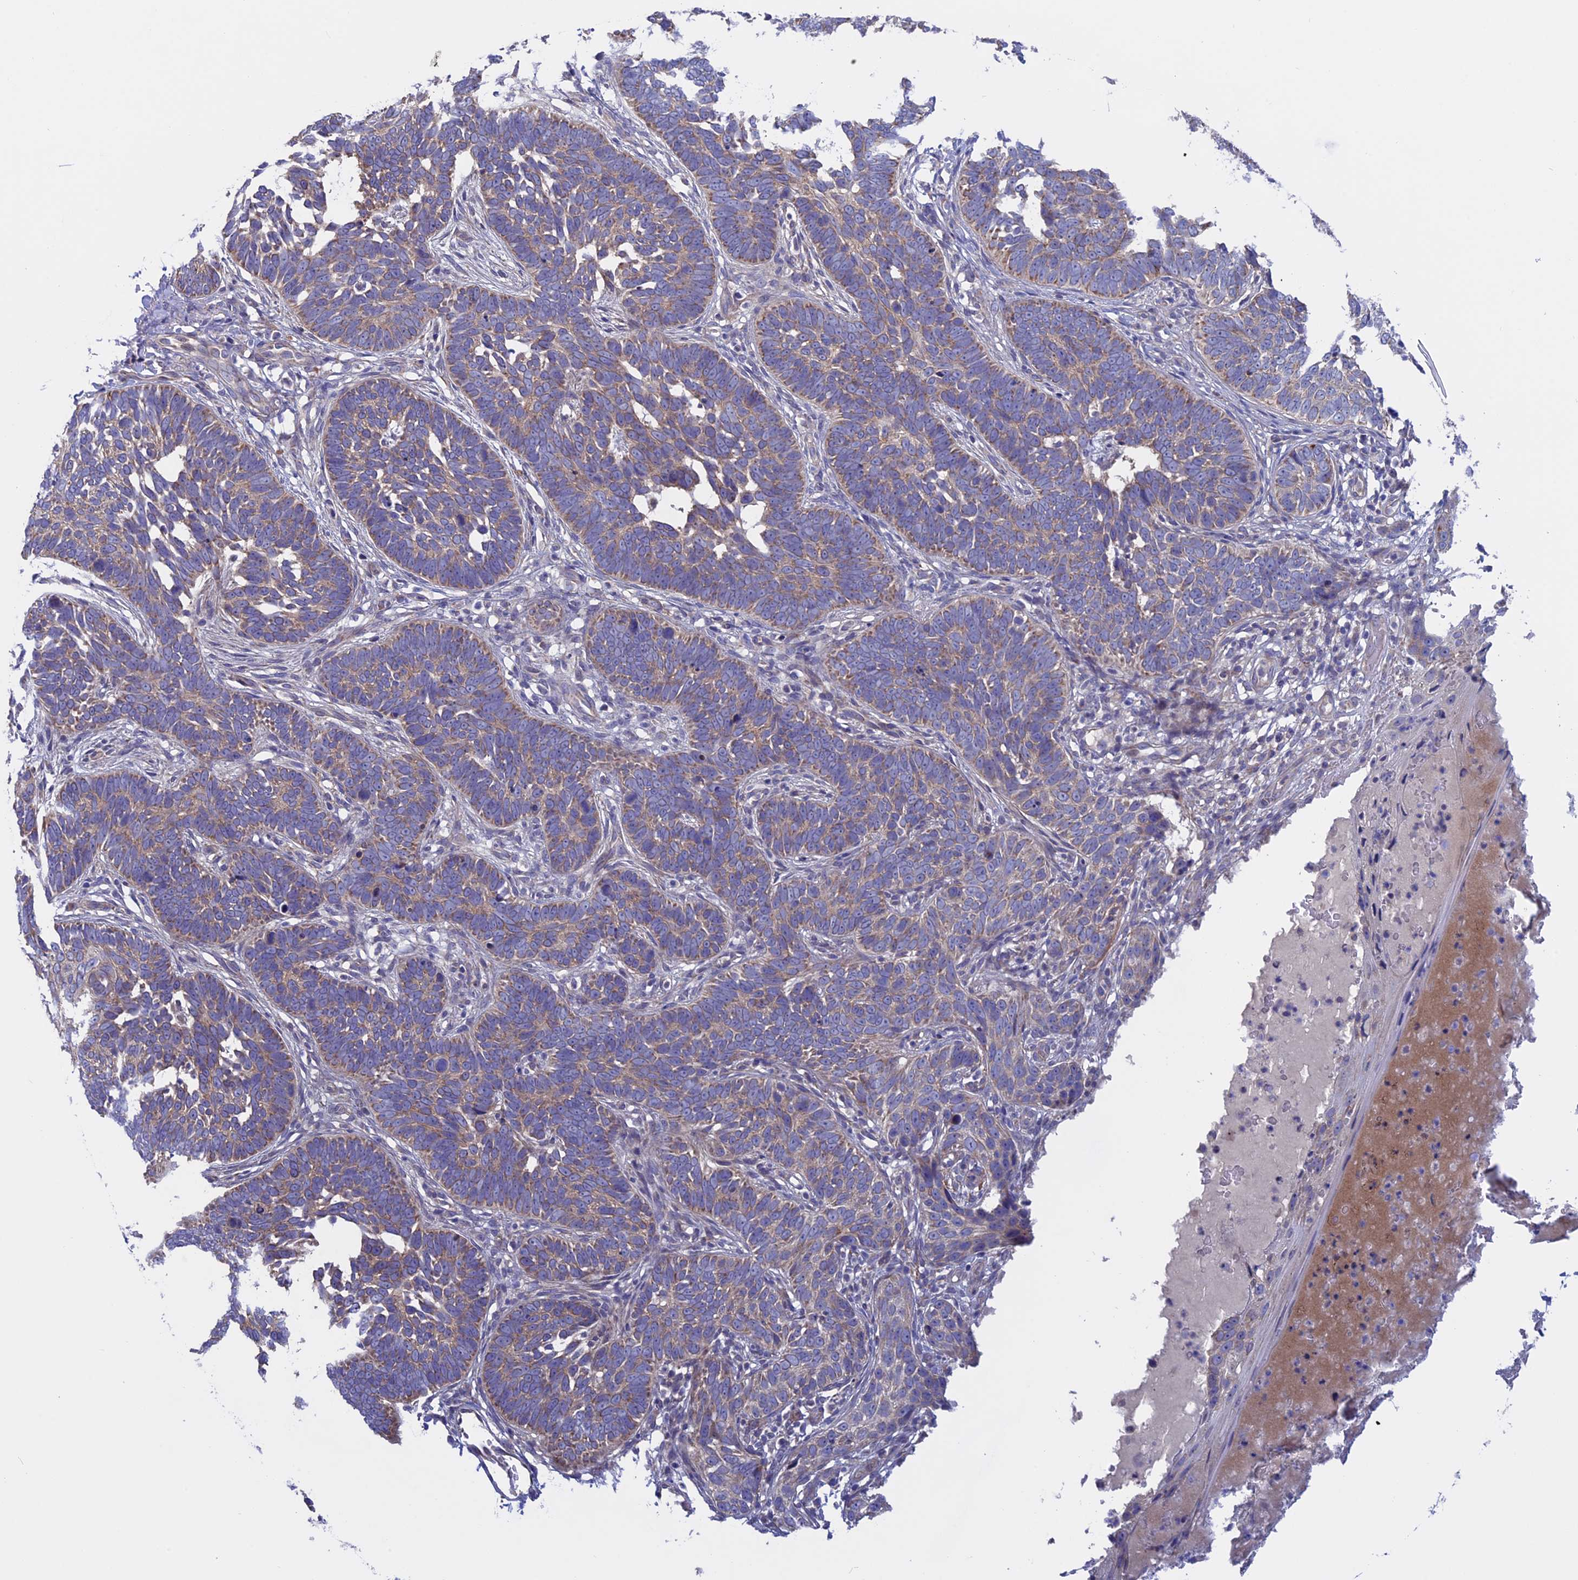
{"staining": {"intensity": "weak", "quantity": ">75%", "location": "cytoplasmic/membranous"}, "tissue": "skin cancer", "cell_type": "Tumor cells", "image_type": "cancer", "snomed": [{"axis": "morphology", "description": "Normal tissue, NOS"}, {"axis": "morphology", "description": "Basal cell carcinoma"}, {"axis": "topography", "description": "Skin"}], "caption": "About >75% of tumor cells in skin basal cell carcinoma reveal weak cytoplasmic/membranous protein staining as visualized by brown immunohistochemical staining.", "gene": "ETFDH", "patient": {"sex": "male", "age": 77}}